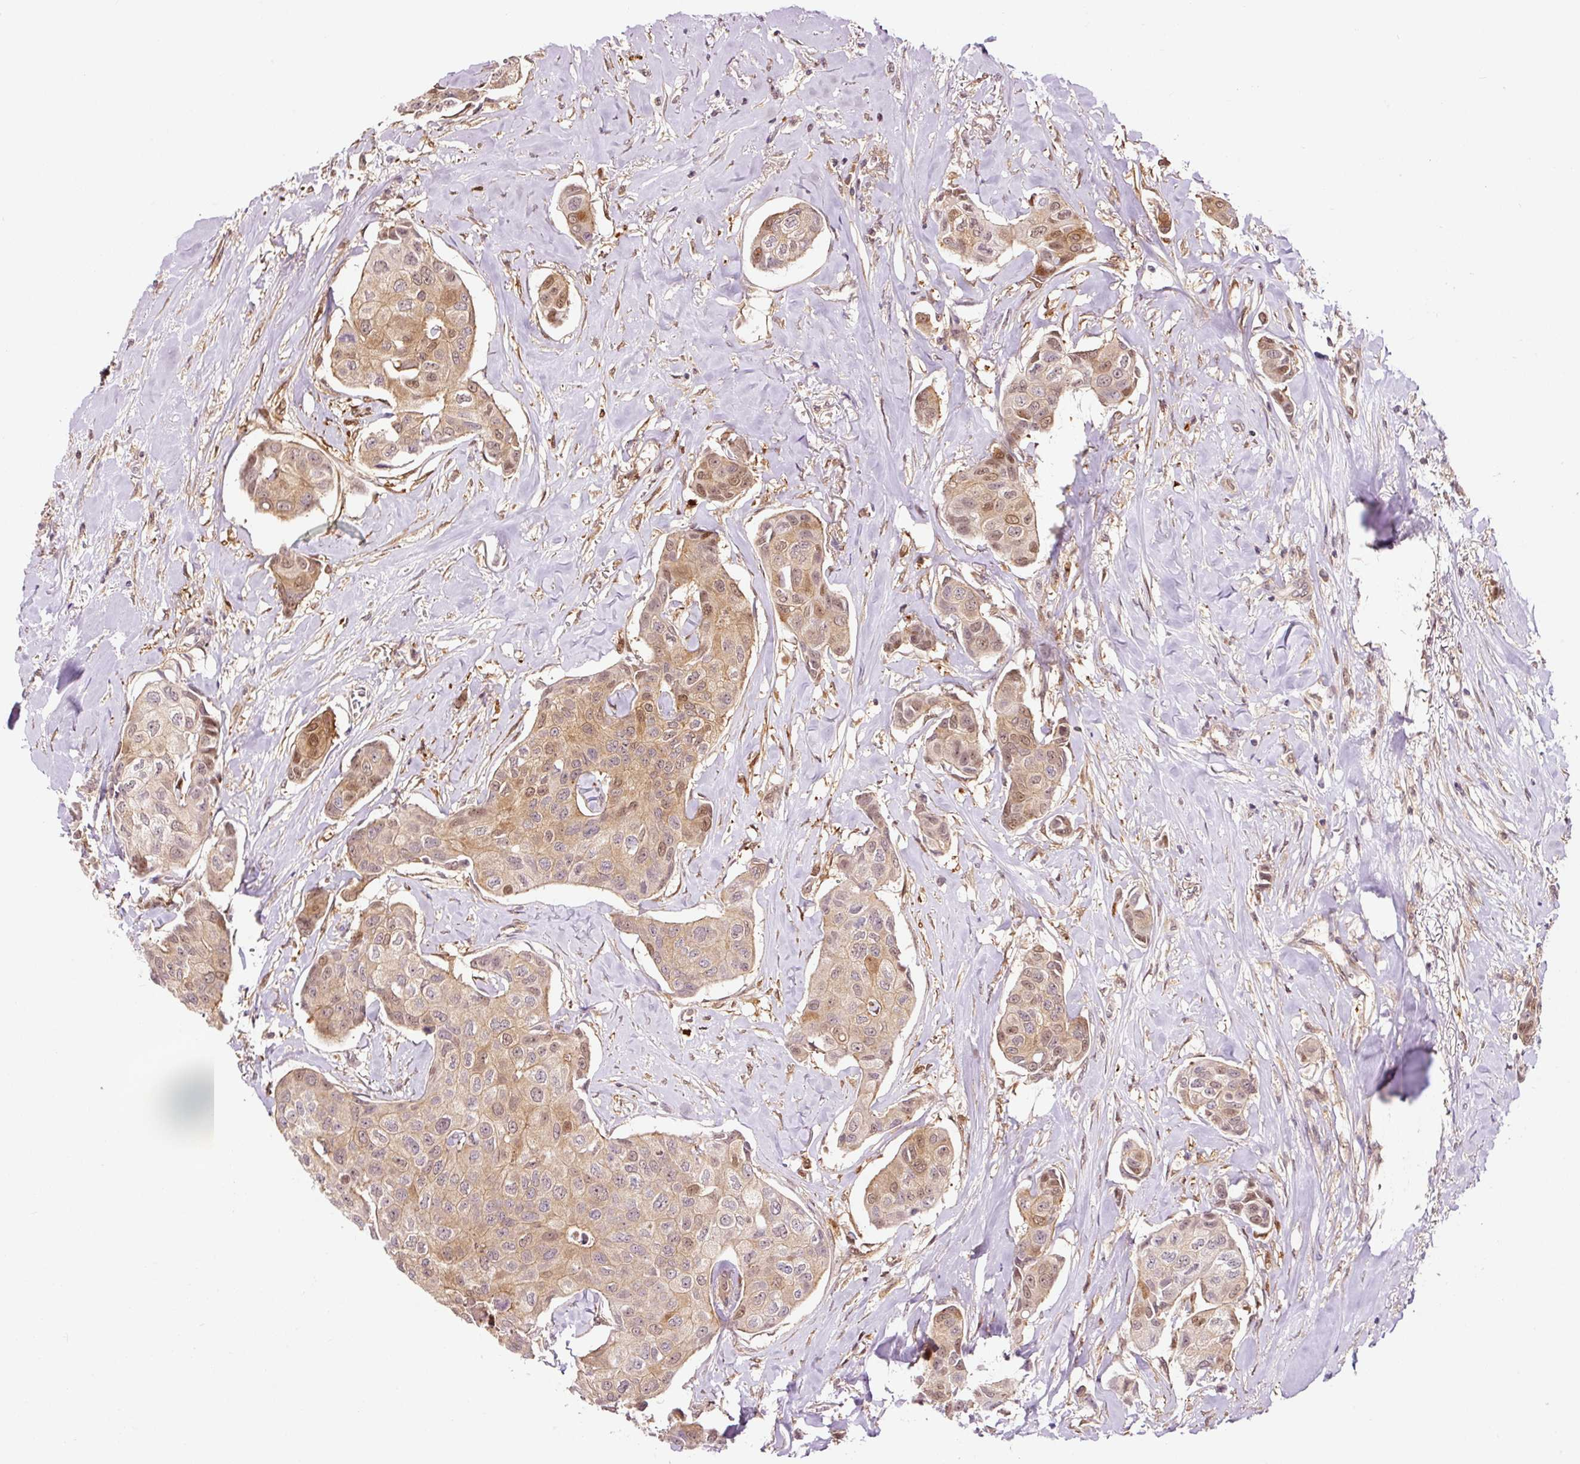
{"staining": {"intensity": "moderate", "quantity": ">75%", "location": "cytoplasmic/membranous,nuclear"}, "tissue": "breast cancer", "cell_type": "Tumor cells", "image_type": "cancer", "snomed": [{"axis": "morphology", "description": "Duct carcinoma"}, {"axis": "topography", "description": "Breast"}], "caption": "Brown immunohistochemical staining in breast cancer shows moderate cytoplasmic/membranous and nuclear staining in about >75% of tumor cells. Using DAB (brown) and hematoxylin (blue) stains, captured at high magnification using brightfield microscopy.", "gene": "FBXL14", "patient": {"sex": "female", "age": 80}}